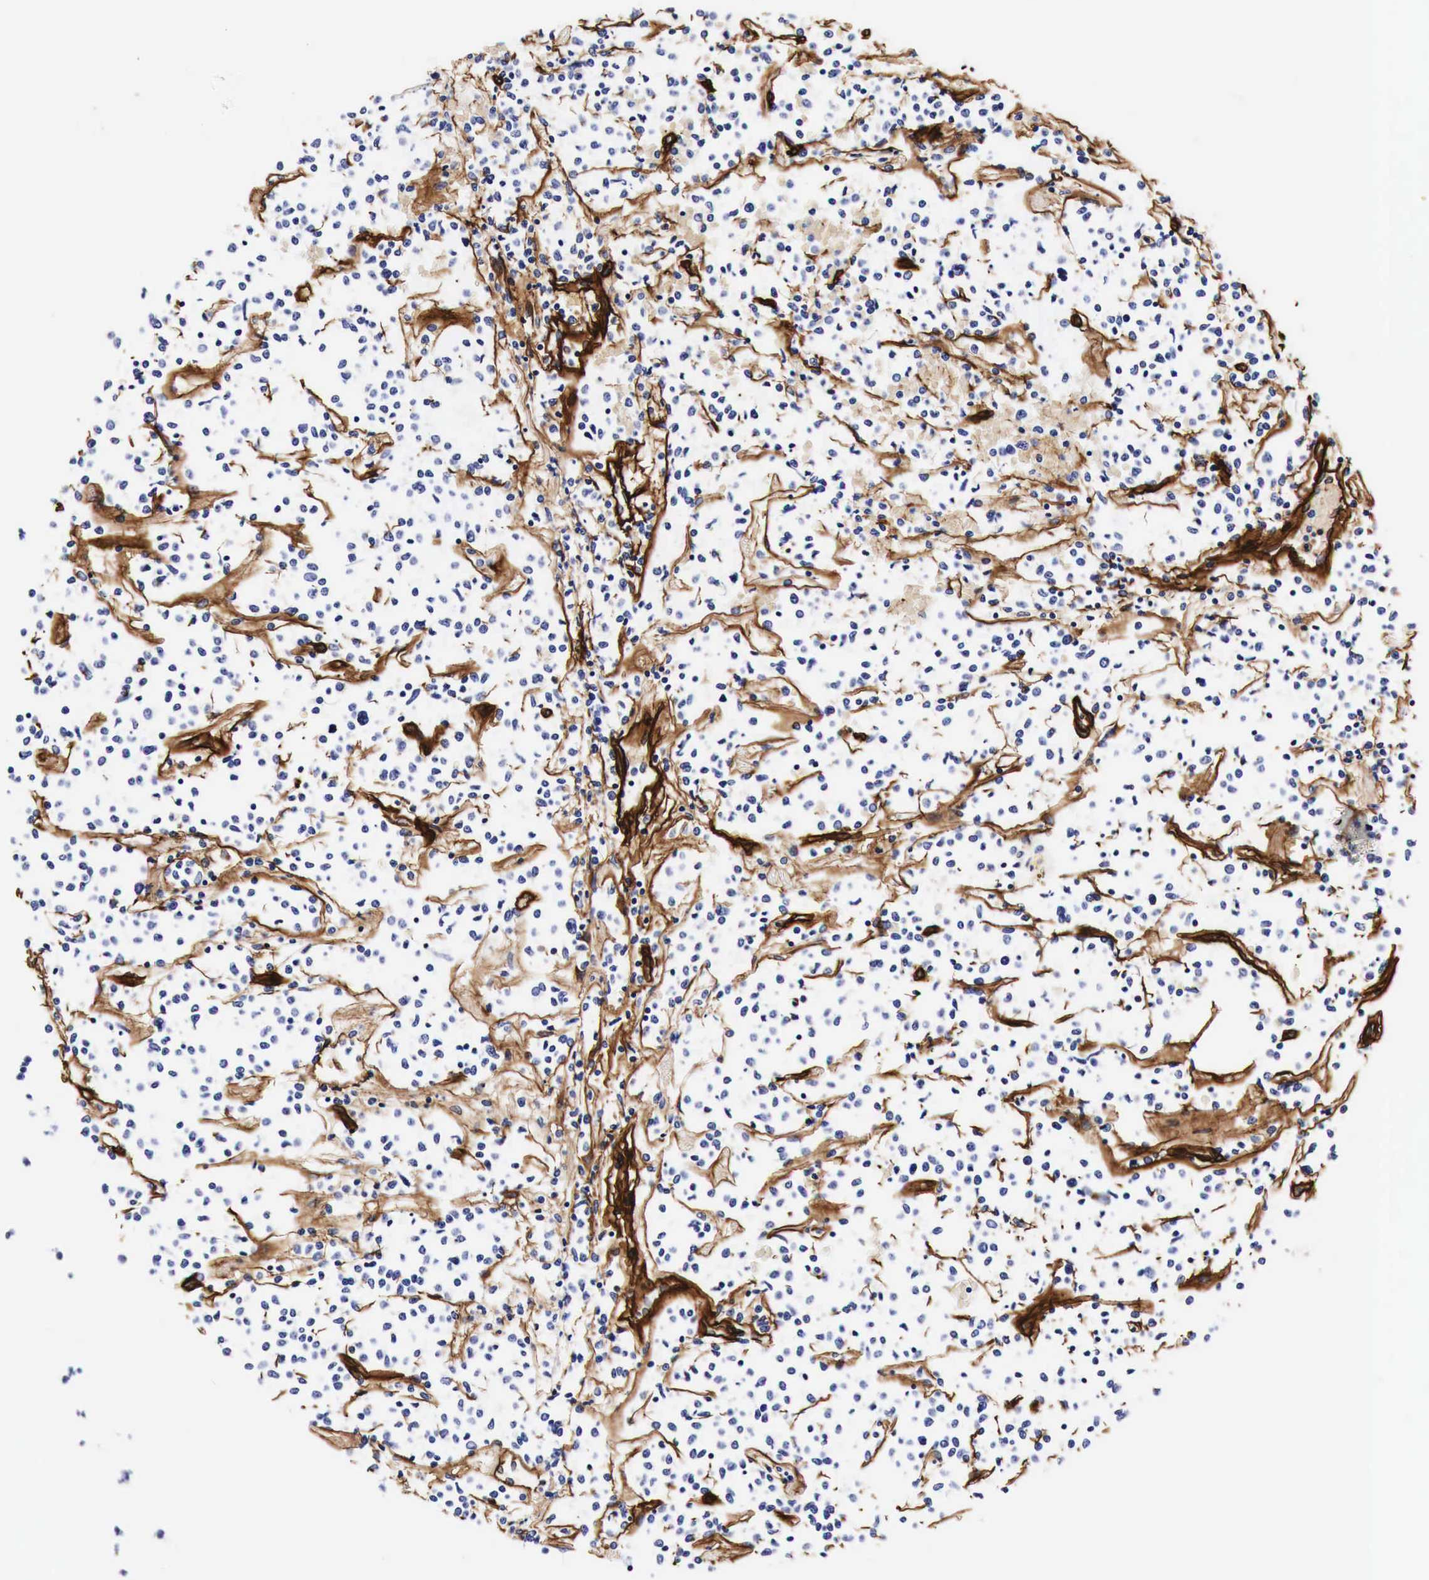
{"staining": {"intensity": "negative", "quantity": "none", "location": "none"}, "tissue": "lymphoma", "cell_type": "Tumor cells", "image_type": "cancer", "snomed": [{"axis": "morphology", "description": "Malignant lymphoma, non-Hodgkin's type, Low grade"}, {"axis": "topography", "description": "Small intestine"}], "caption": "Protein analysis of low-grade malignant lymphoma, non-Hodgkin's type demonstrates no significant positivity in tumor cells.", "gene": "LAMB2", "patient": {"sex": "female", "age": 59}}